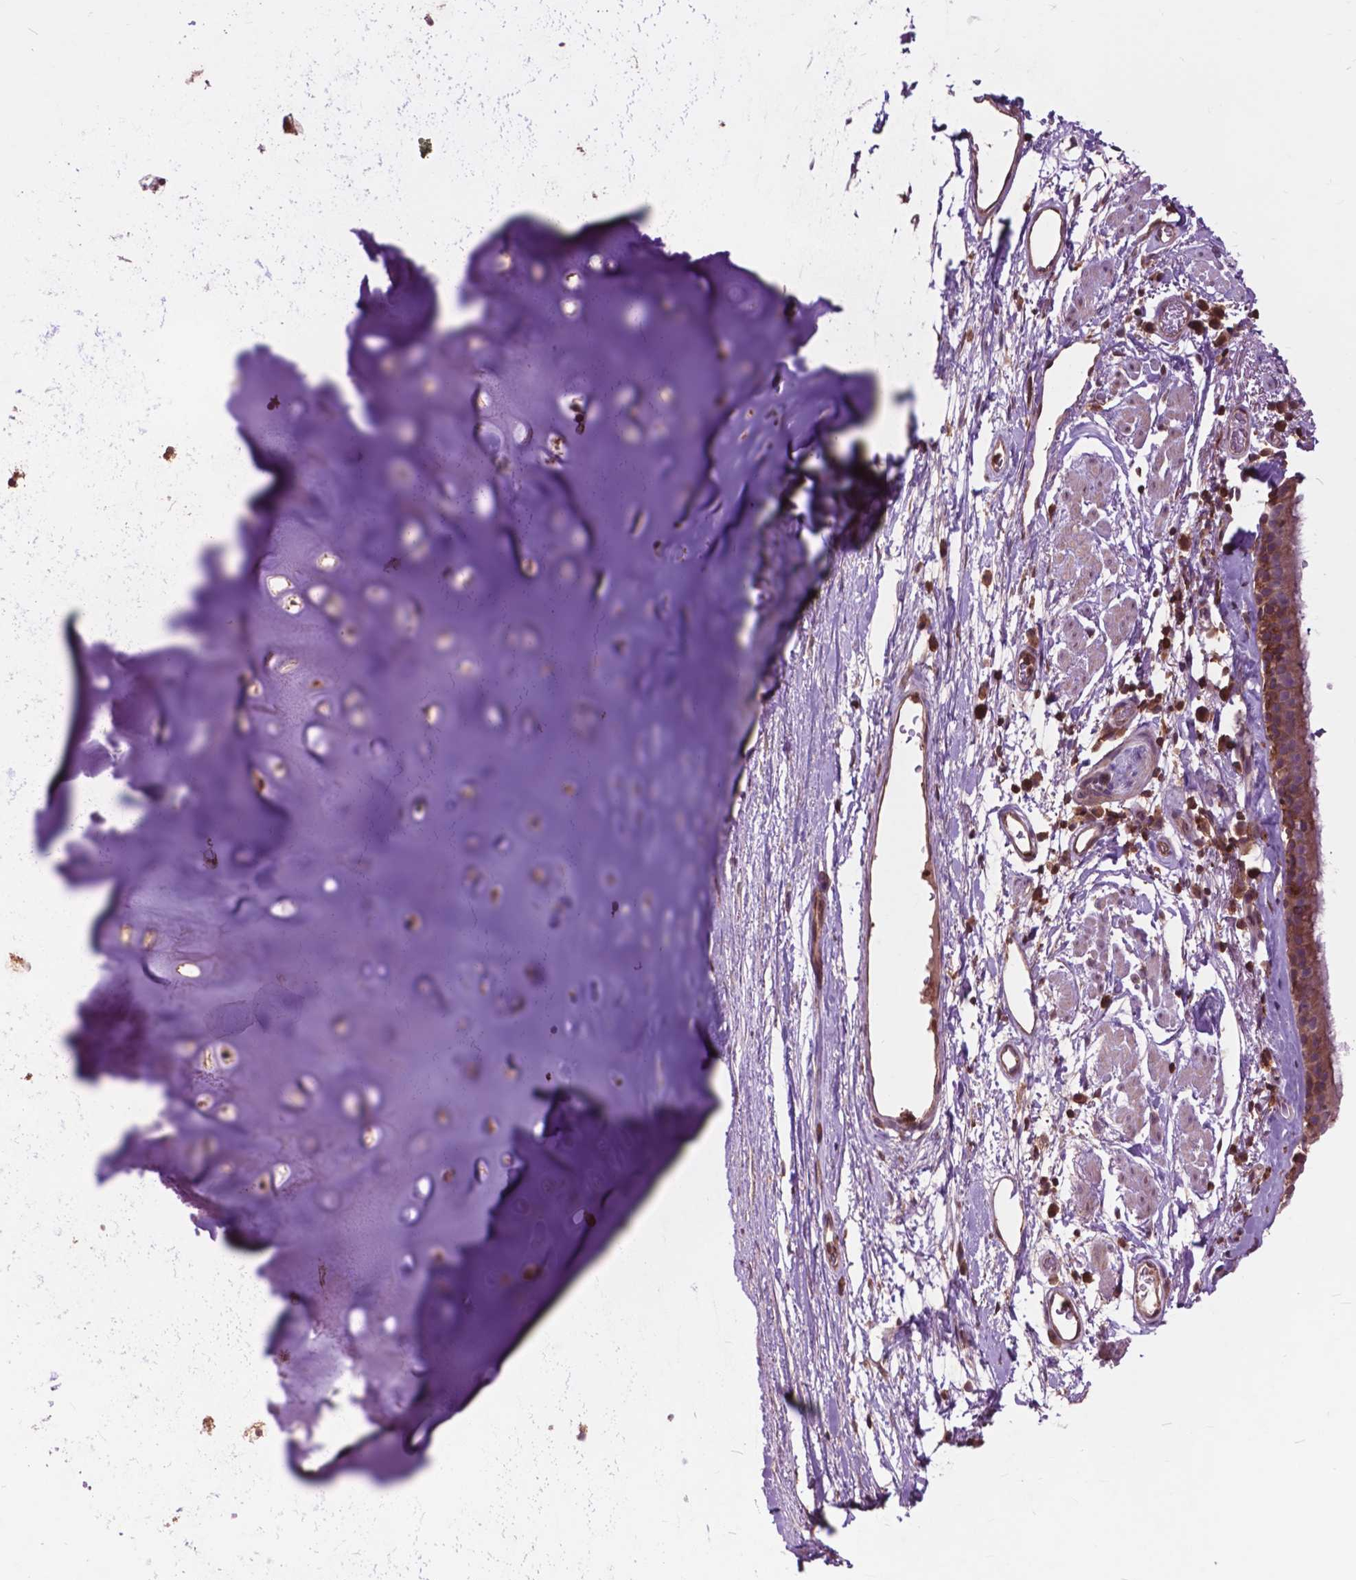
{"staining": {"intensity": "moderate", "quantity": ">75%", "location": "cytoplasmic/membranous"}, "tissue": "bronchus", "cell_type": "Respiratory epithelial cells", "image_type": "normal", "snomed": [{"axis": "morphology", "description": "Normal tissue, NOS"}, {"axis": "topography", "description": "Cartilage tissue"}, {"axis": "topography", "description": "Bronchus"}], "caption": "DAB immunohistochemical staining of unremarkable bronchus reveals moderate cytoplasmic/membranous protein expression in approximately >75% of respiratory epithelial cells. (Brightfield microscopy of DAB IHC at high magnification).", "gene": "ARAF", "patient": {"sex": "male", "age": 58}}